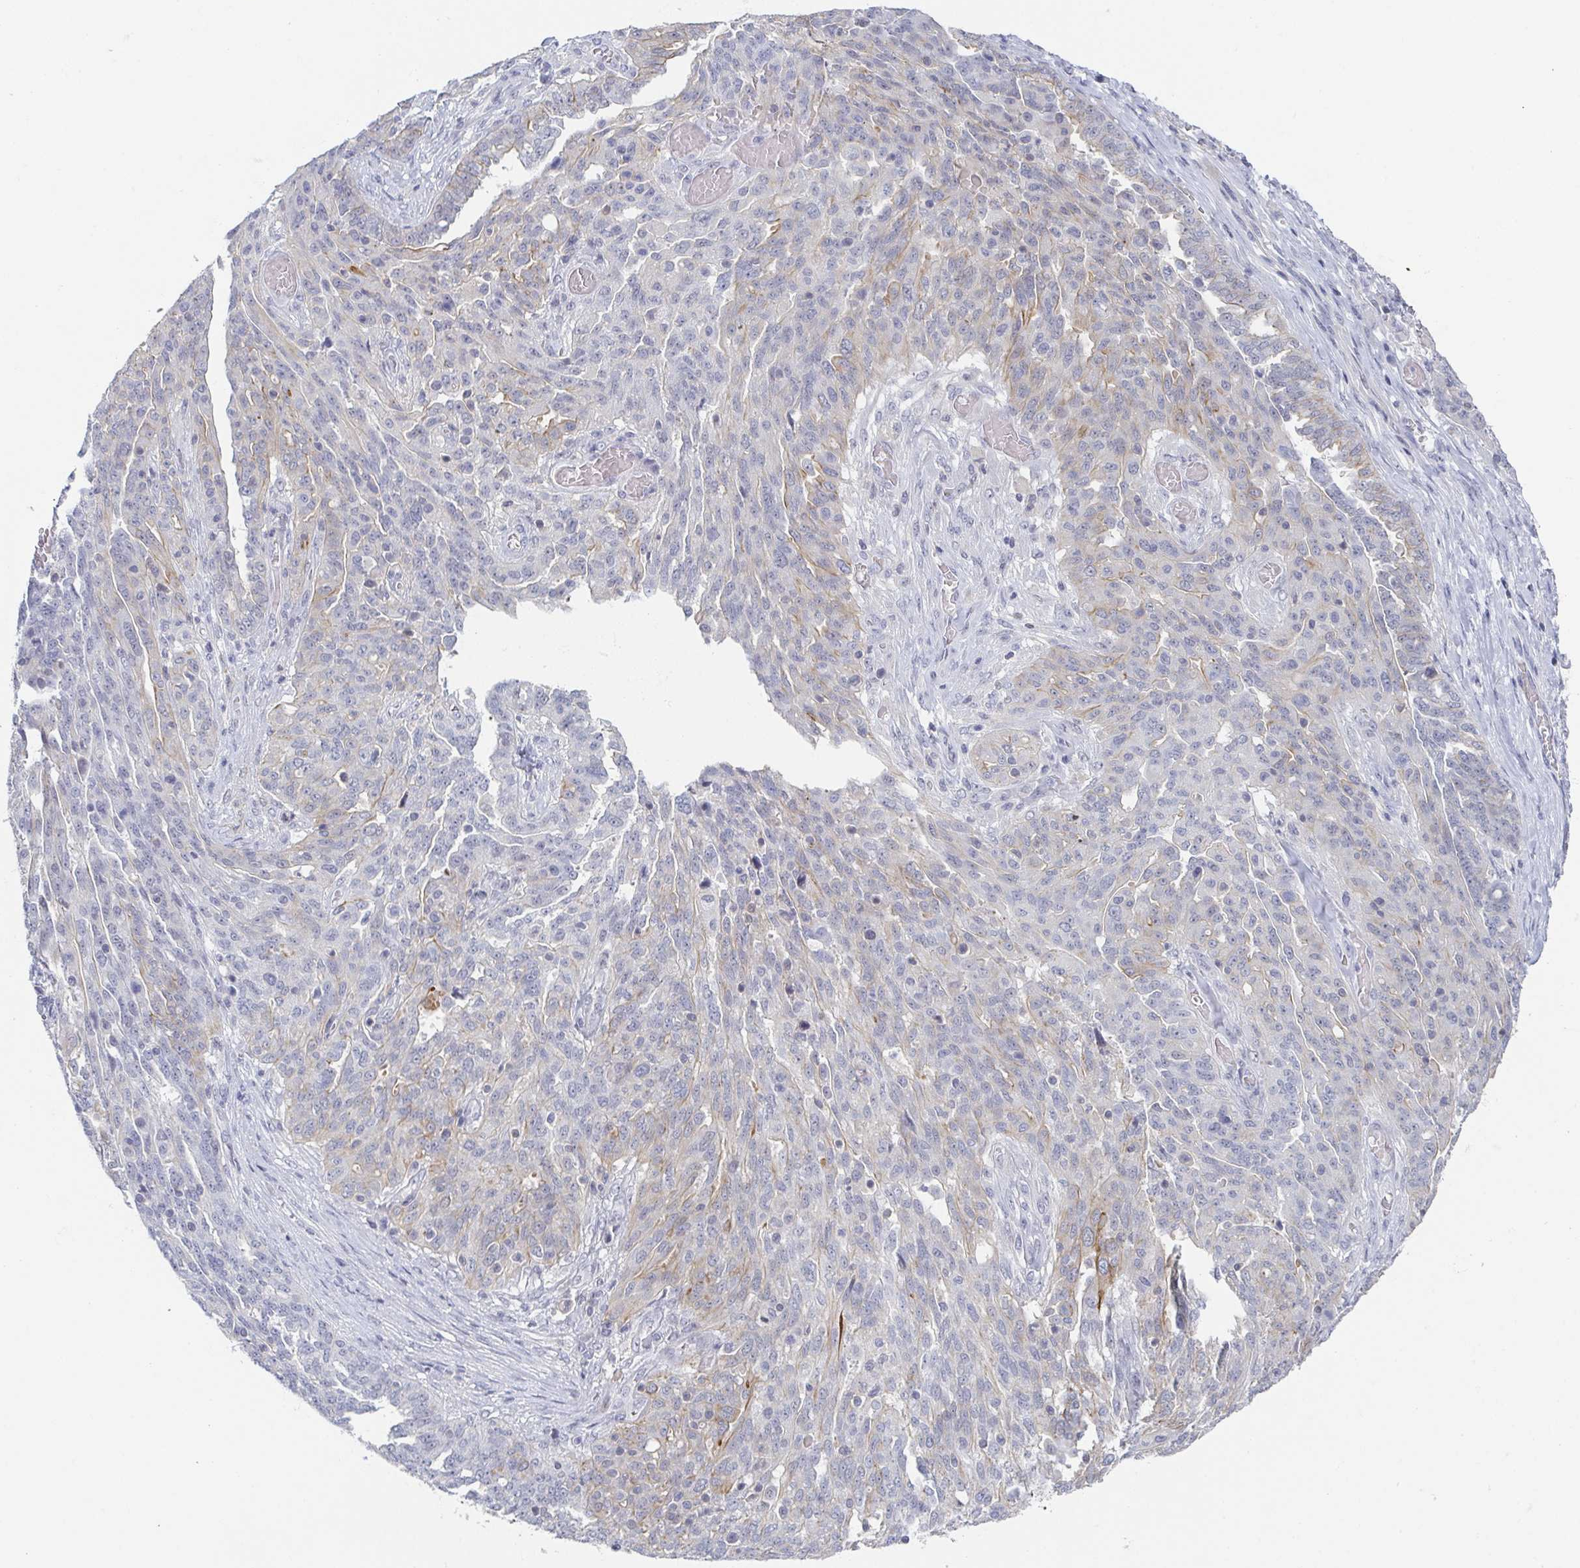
{"staining": {"intensity": "negative", "quantity": "none", "location": "none"}, "tissue": "ovarian cancer", "cell_type": "Tumor cells", "image_type": "cancer", "snomed": [{"axis": "morphology", "description": "Cystadenocarcinoma, serous, NOS"}, {"axis": "topography", "description": "Ovary"}], "caption": "Protein analysis of ovarian cancer (serous cystadenocarcinoma) displays no significant expression in tumor cells.", "gene": "RHOV", "patient": {"sex": "female", "age": 67}}